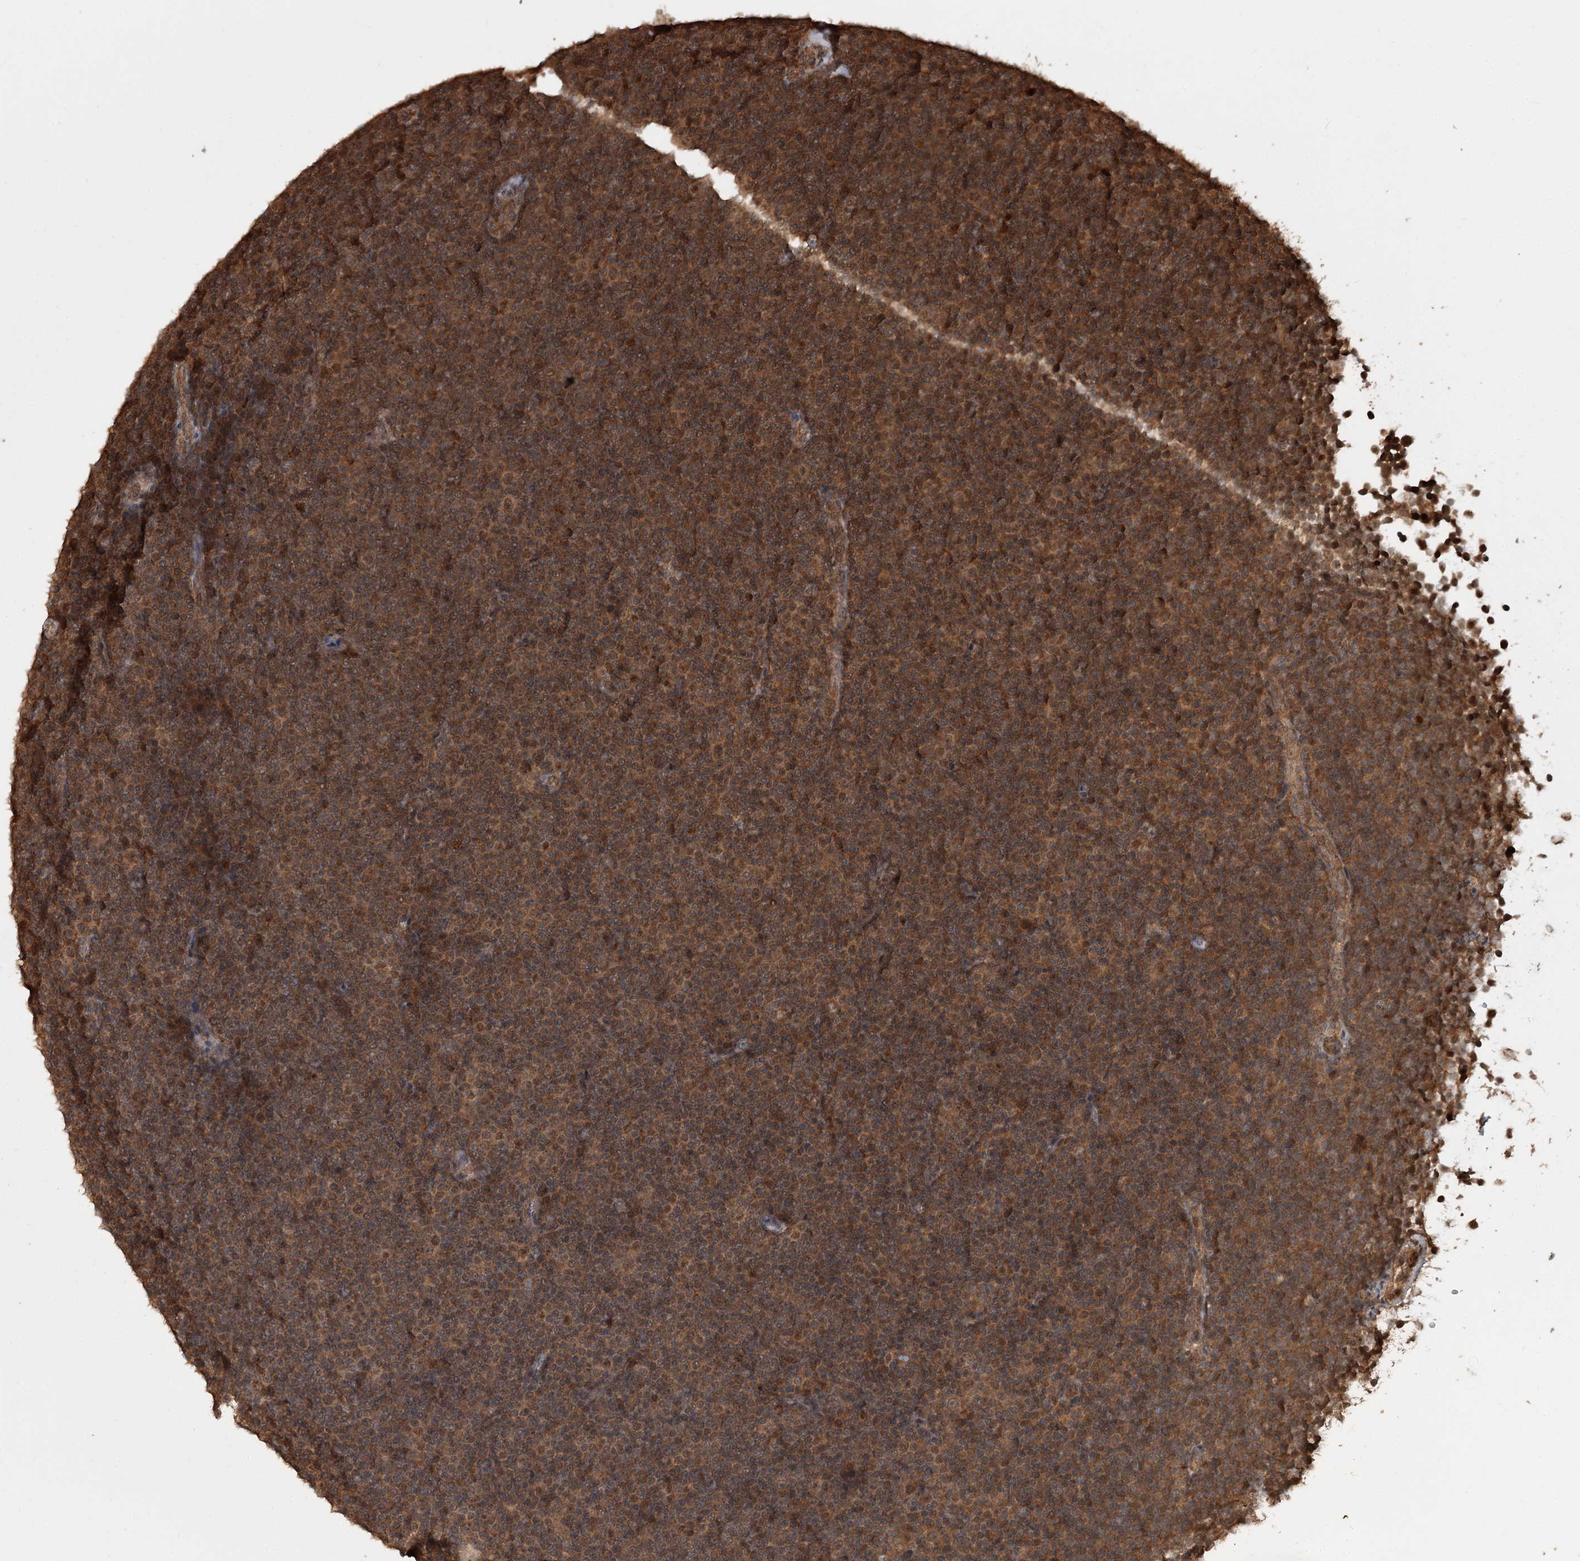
{"staining": {"intensity": "moderate", "quantity": ">75%", "location": "cytoplasmic/membranous"}, "tissue": "lymphoma", "cell_type": "Tumor cells", "image_type": "cancer", "snomed": [{"axis": "morphology", "description": "Malignant lymphoma, non-Hodgkin's type, Low grade"}, {"axis": "topography", "description": "Lymph node"}], "caption": "A photomicrograph of human lymphoma stained for a protein exhibits moderate cytoplasmic/membranous brown staining in tumor cells.", "gene": "N6AMT1", "patient": {"sex": "female", "age": 67}}